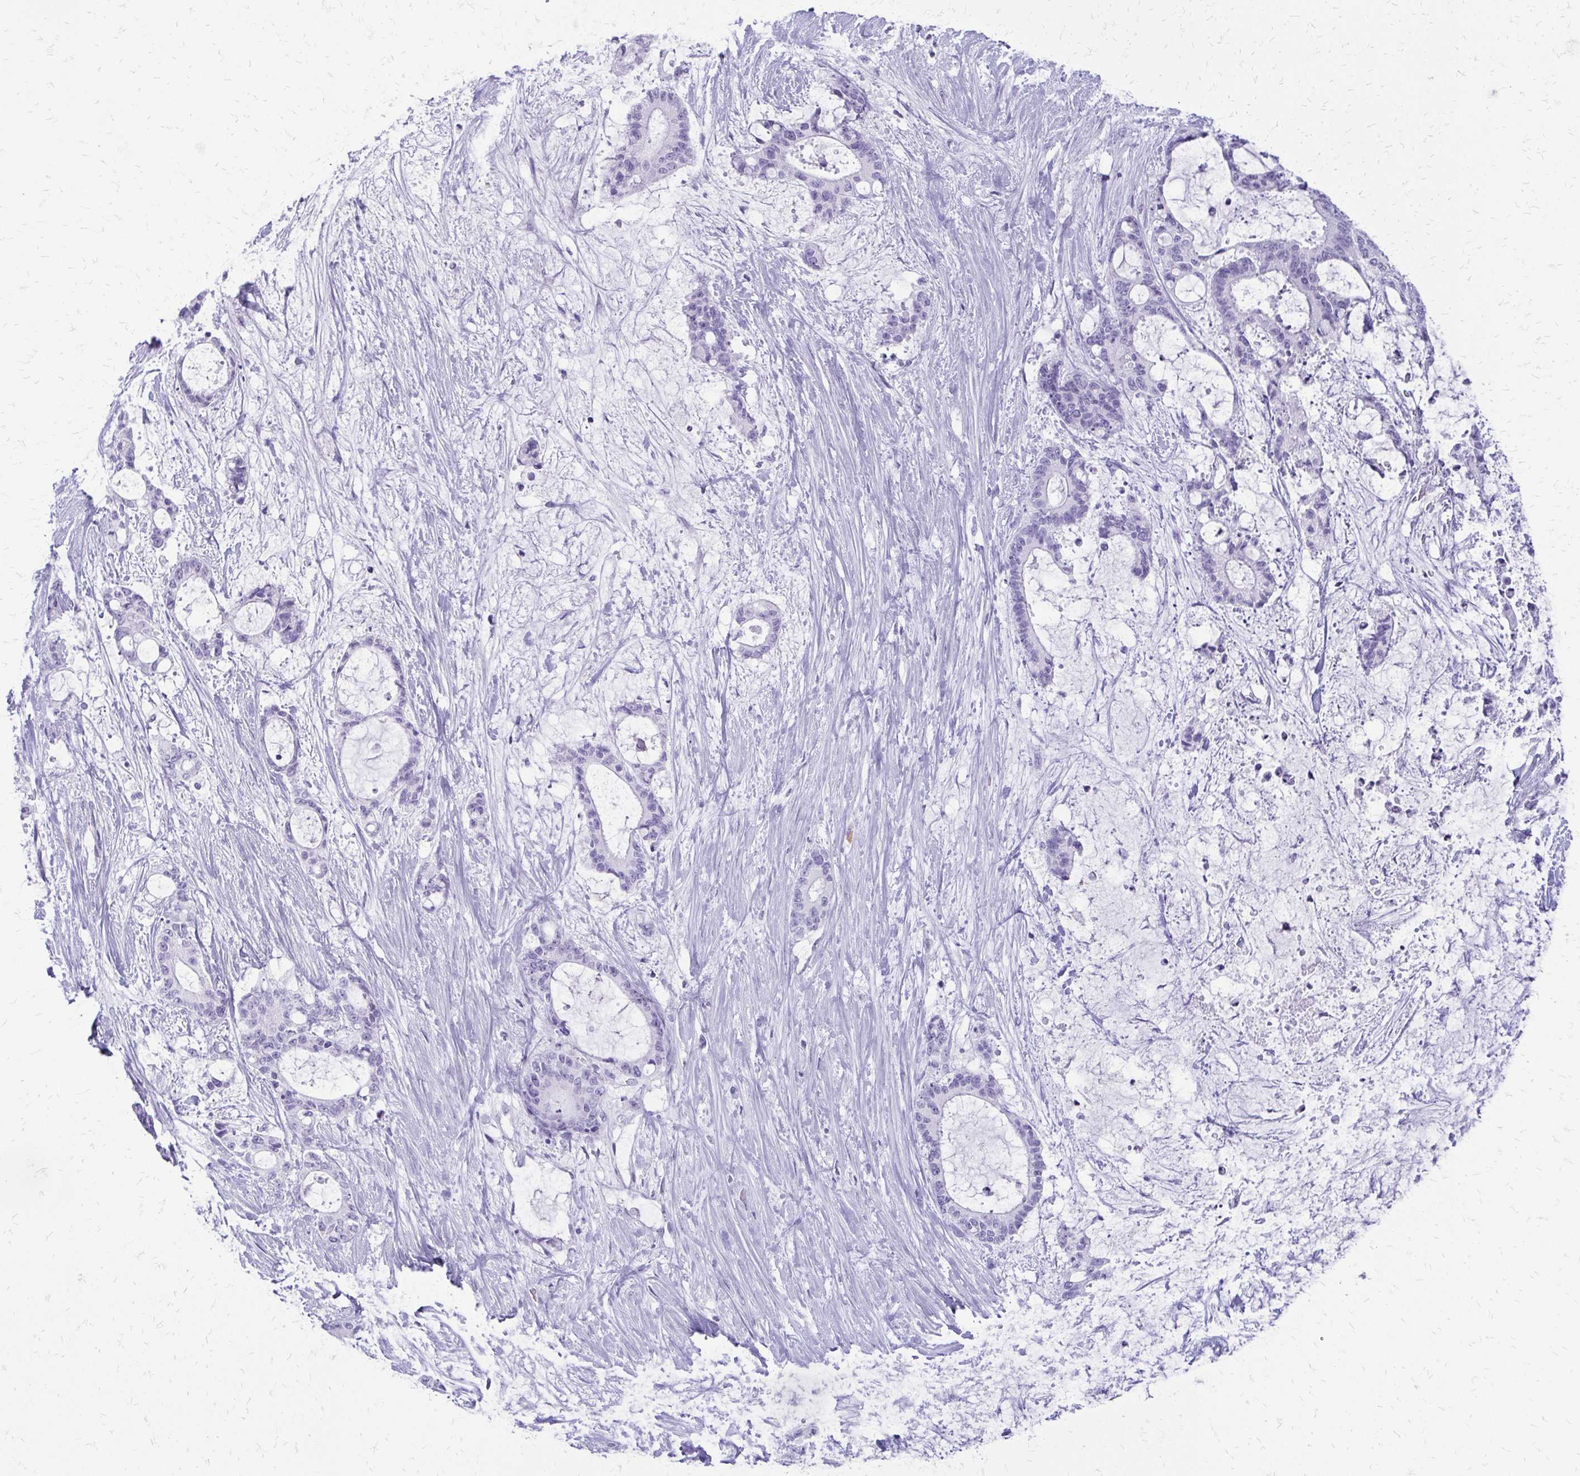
{"staining": {"intensity": "negative", "quantity": "none", "location": "none"}, "tissue": "liver cancer", "cell_type": "Tumor cells", "image_type": "cancer", "snomed": [{"axis": "morphology", "description": "Normal tissue, NOS"}, {"axis": "morphology", "description": "Cholangiocarcinoma"}, {"axis": "topography", "description": "Liver"}, {"axis": "topography", "description": "Peripheral nerve tissue"}], "caption": "Tumor cells show no significant staining in liver cancer (cholangiocarcinoma).", "gene": "FAM162B", "patient": {"sex": "female", "age": 73}}